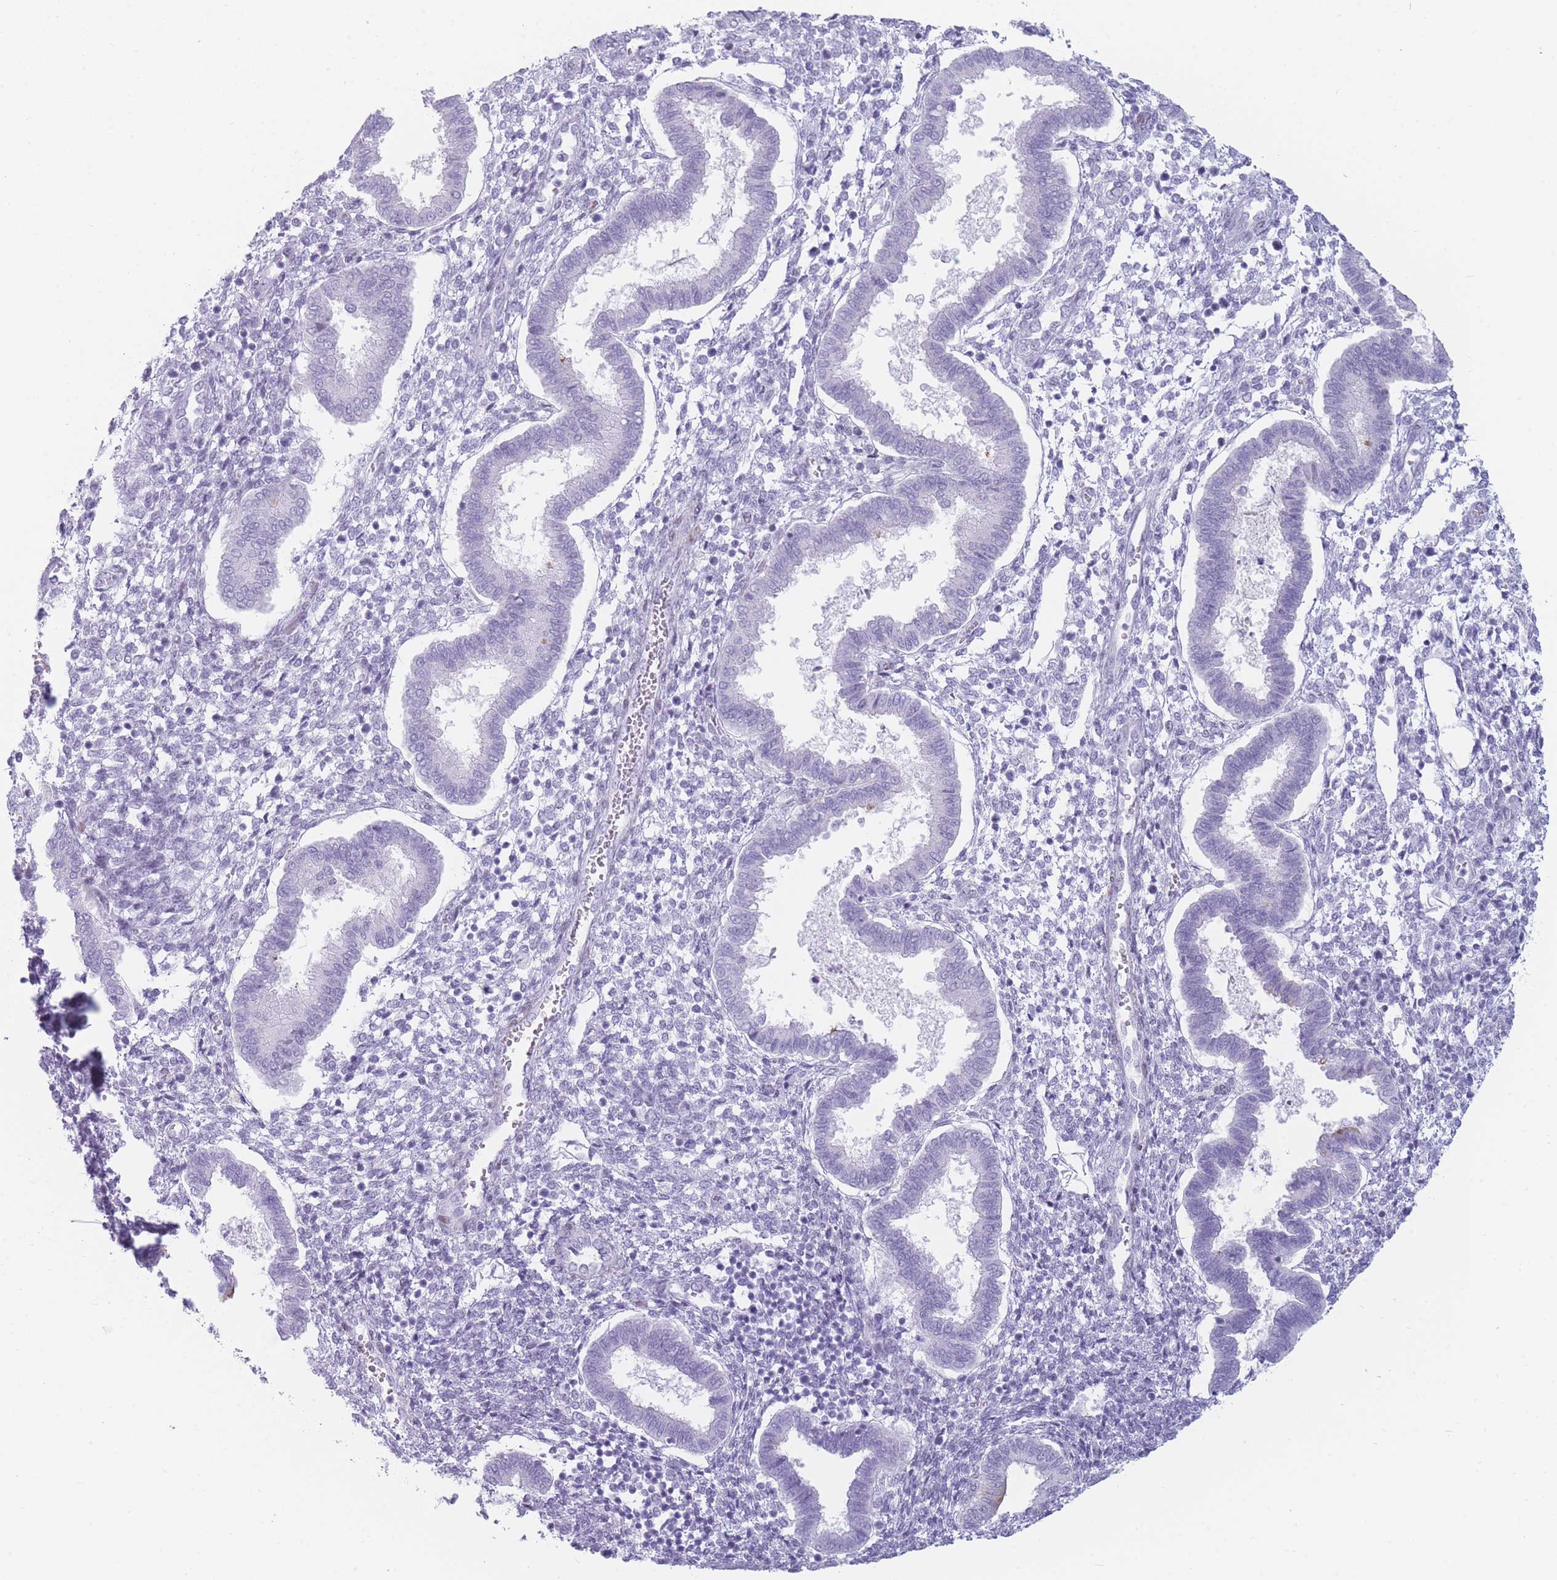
{"staining": {"intensity": "negative", "quantity": "none", "location": "none"}, "tissue": "endometrium", "cell_type": "Cells in endometrial stroma", "image_type": "normal", "snomed": [{"axis": "morphology", "description": "Normal tissue, NOS"}, {"axis": "topography", "description": "Endometrium"}], "caption": "The photomicrograph shows no staining of cells in endometrial stroma in benign endometrium.", "gene": "IFNA10", "patient": {"sex": "female", "age": 24}}